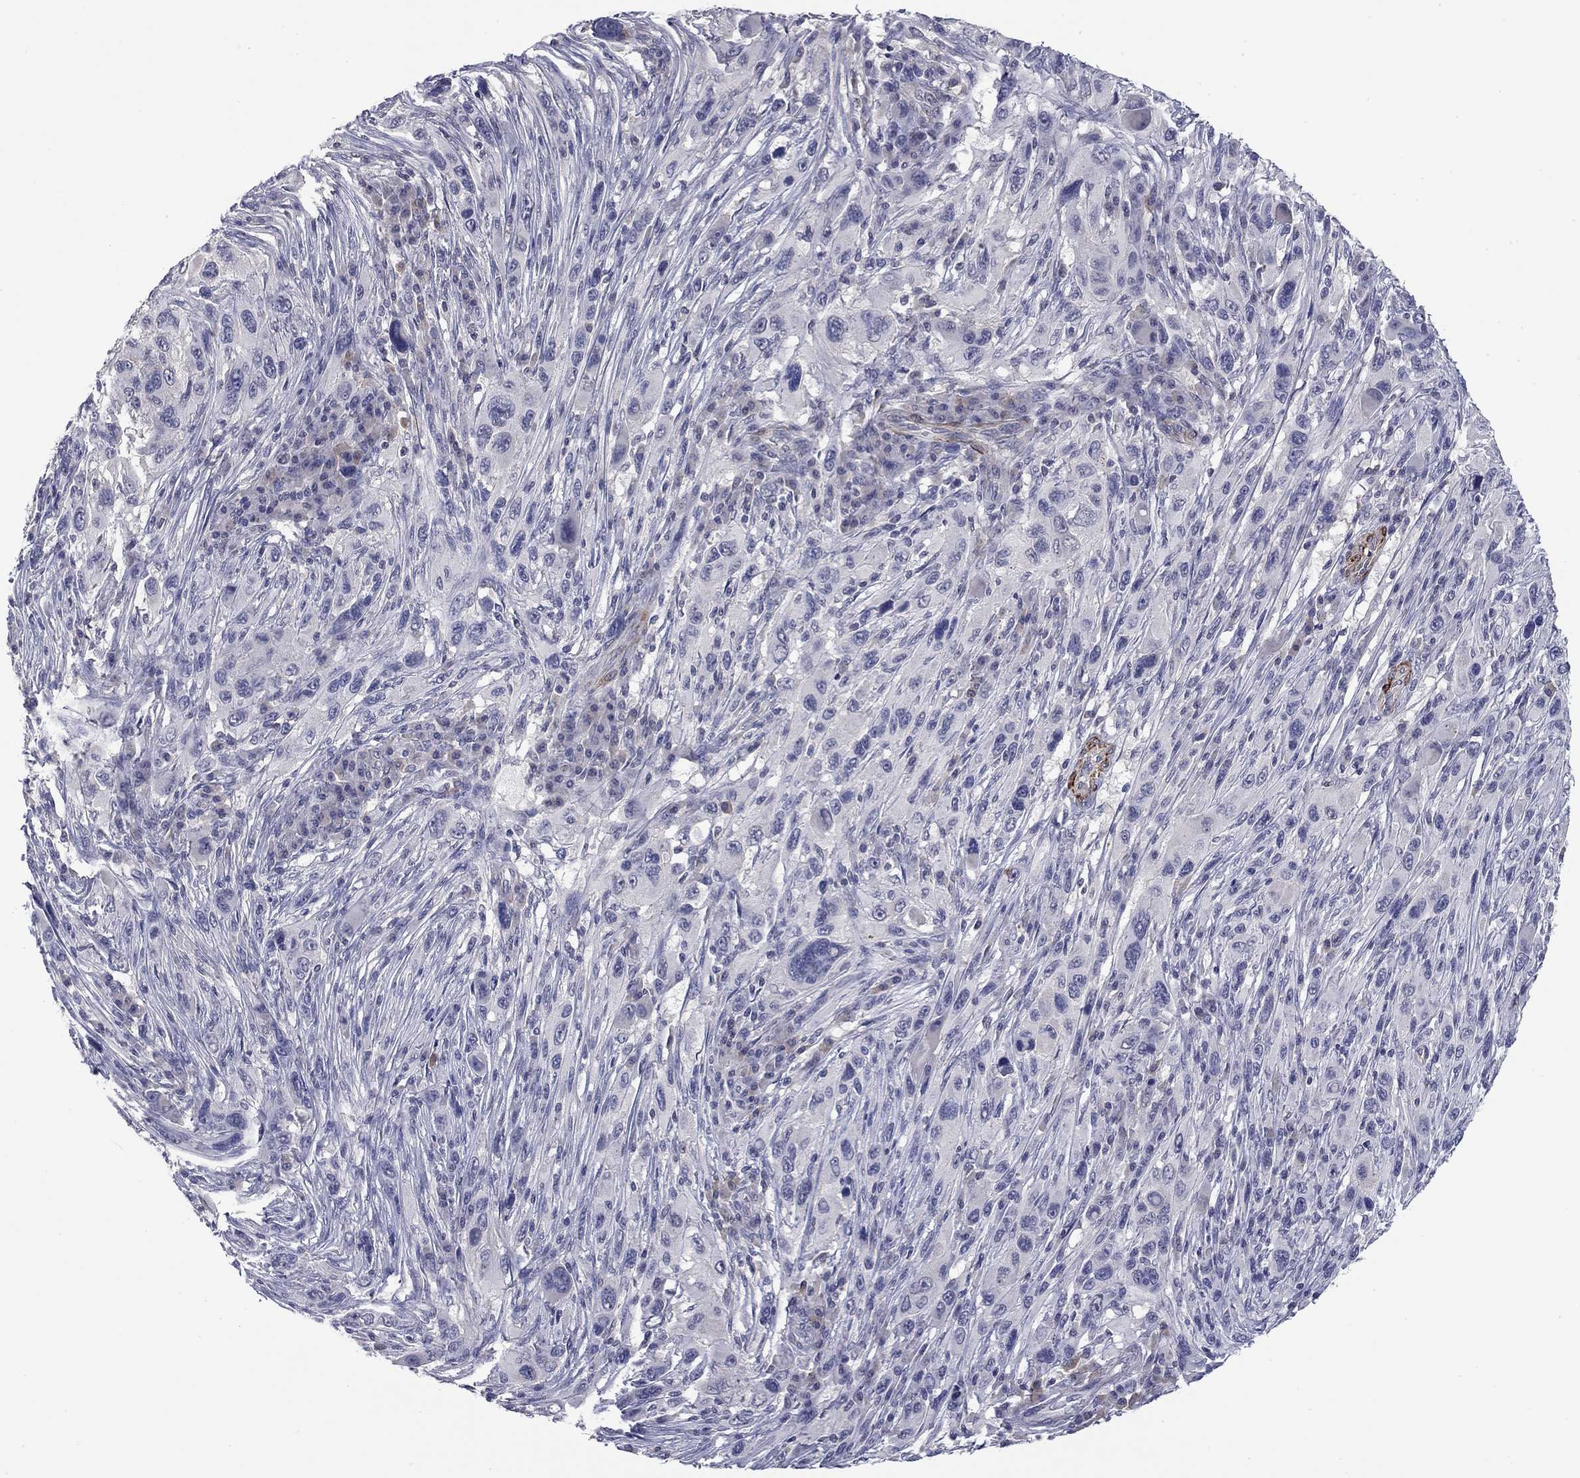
{"staining": {"intensity": "negative", "quantity": "none", "location": "none"}, "tissue": "melanoma", "cell_type": "Tumor cells", "image_type": "cancer", "snomed": [{"axis": "morphology", "description": "Malignant melanoma, NOS"}, {"axis": "topography", "description": "Skin"}], "caption": "An immunohistochemistry micrograph of melanoma is shown. There is no staining in tumor cells of melanoma.", "gene": "IP6K3", "patient": {"sex": "male", "age": 53}}